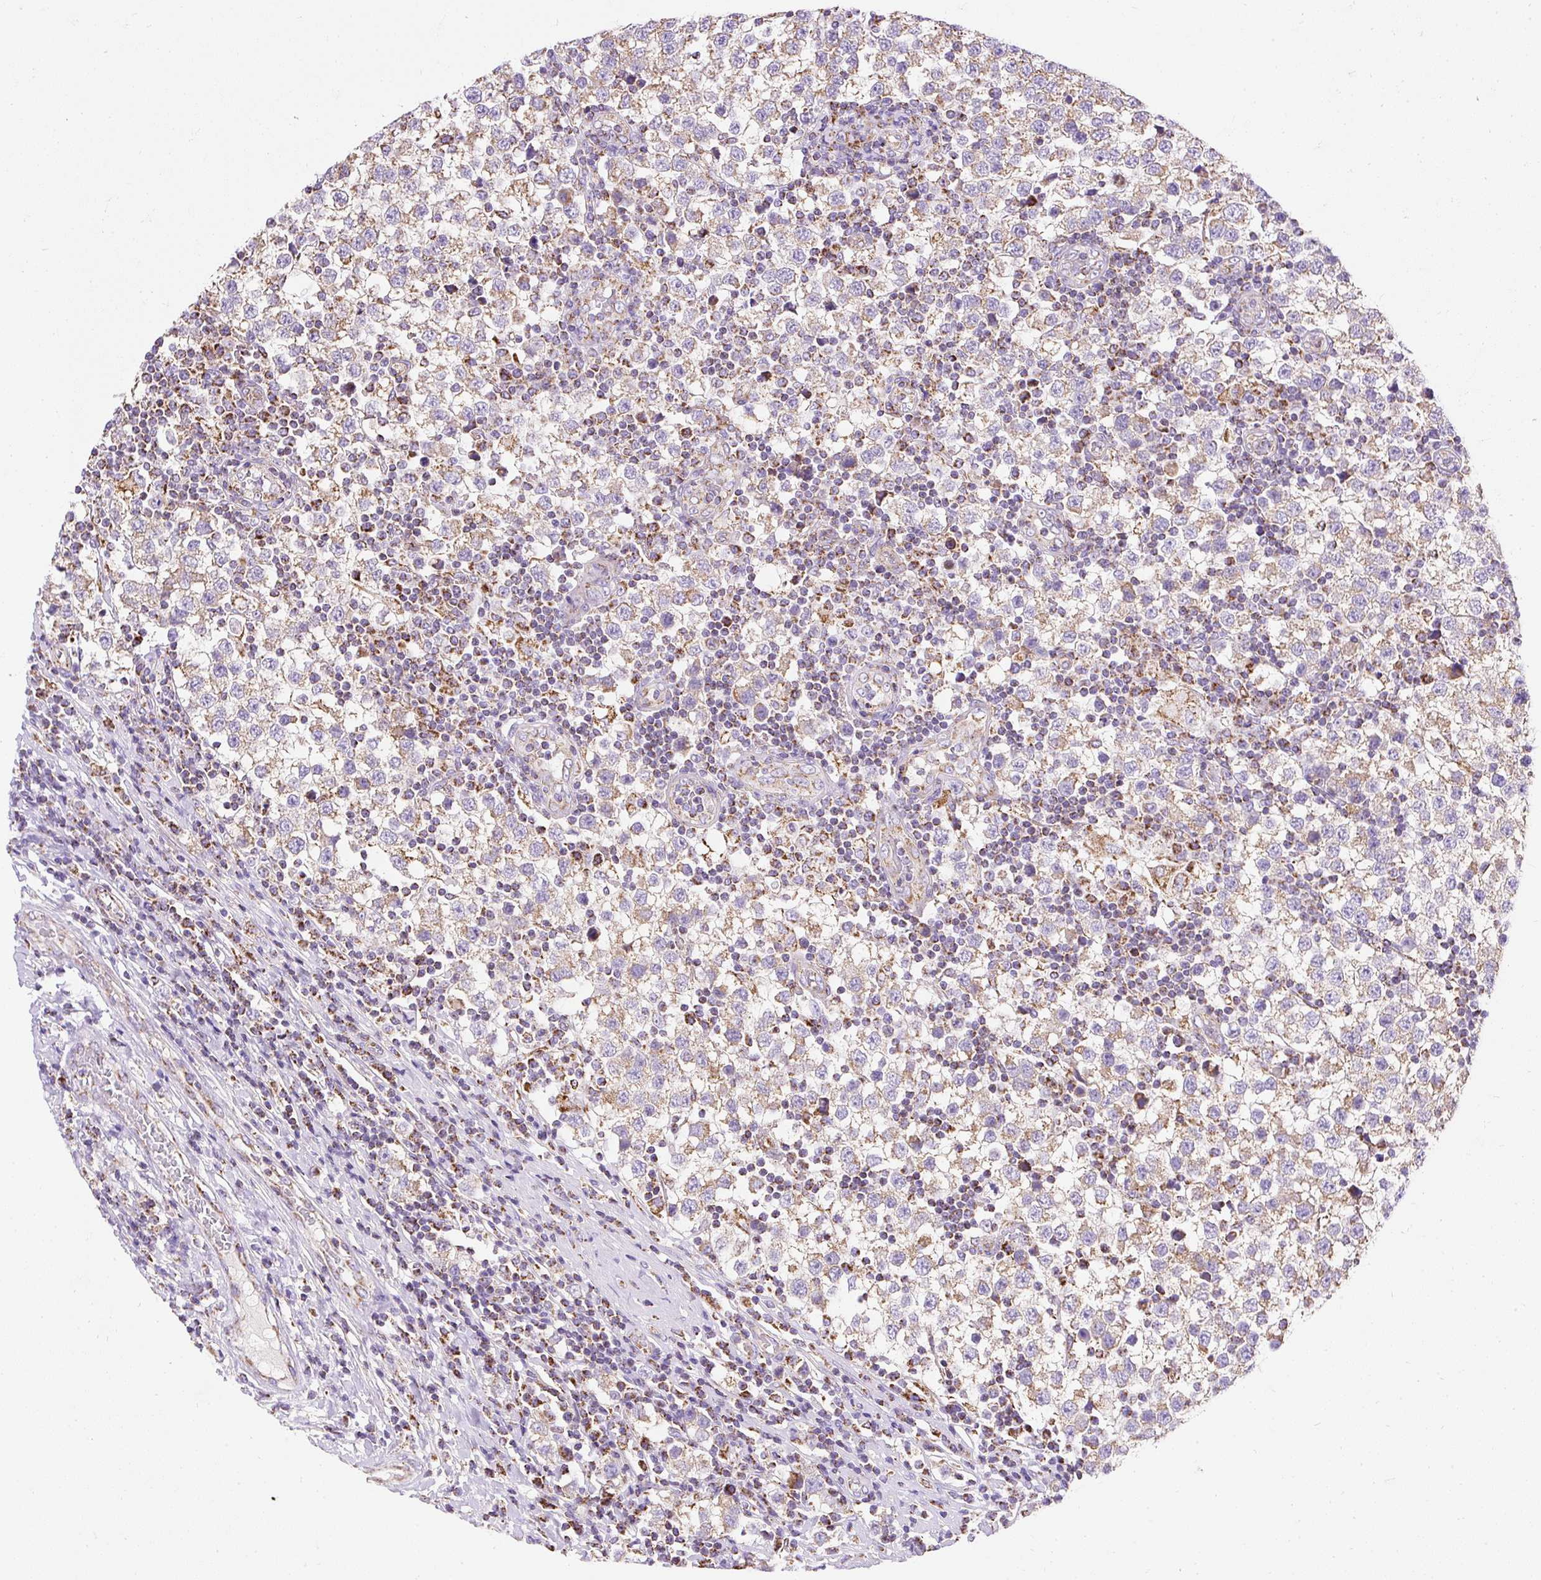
{"staining": {"intensity": "weak", "quantity": ">75%", "location": "cytoplasmic/membranous"}, "tissue": "testis cancer", "cell_type": "Tumor cells", "image_type": "cancer", "snomed": [{"axis": "morphology", "description": "Seminoma, NOS"}, {"axis": "topography", "description": "Testis"}], "caption": "Protein staining of seminoma (testis) tissue shows weak cytoplasmic/membranous staining in approximately >75% of tumor cells.", "gene": "DAAM2", "patient": {"sex": "male", "age": 34}}